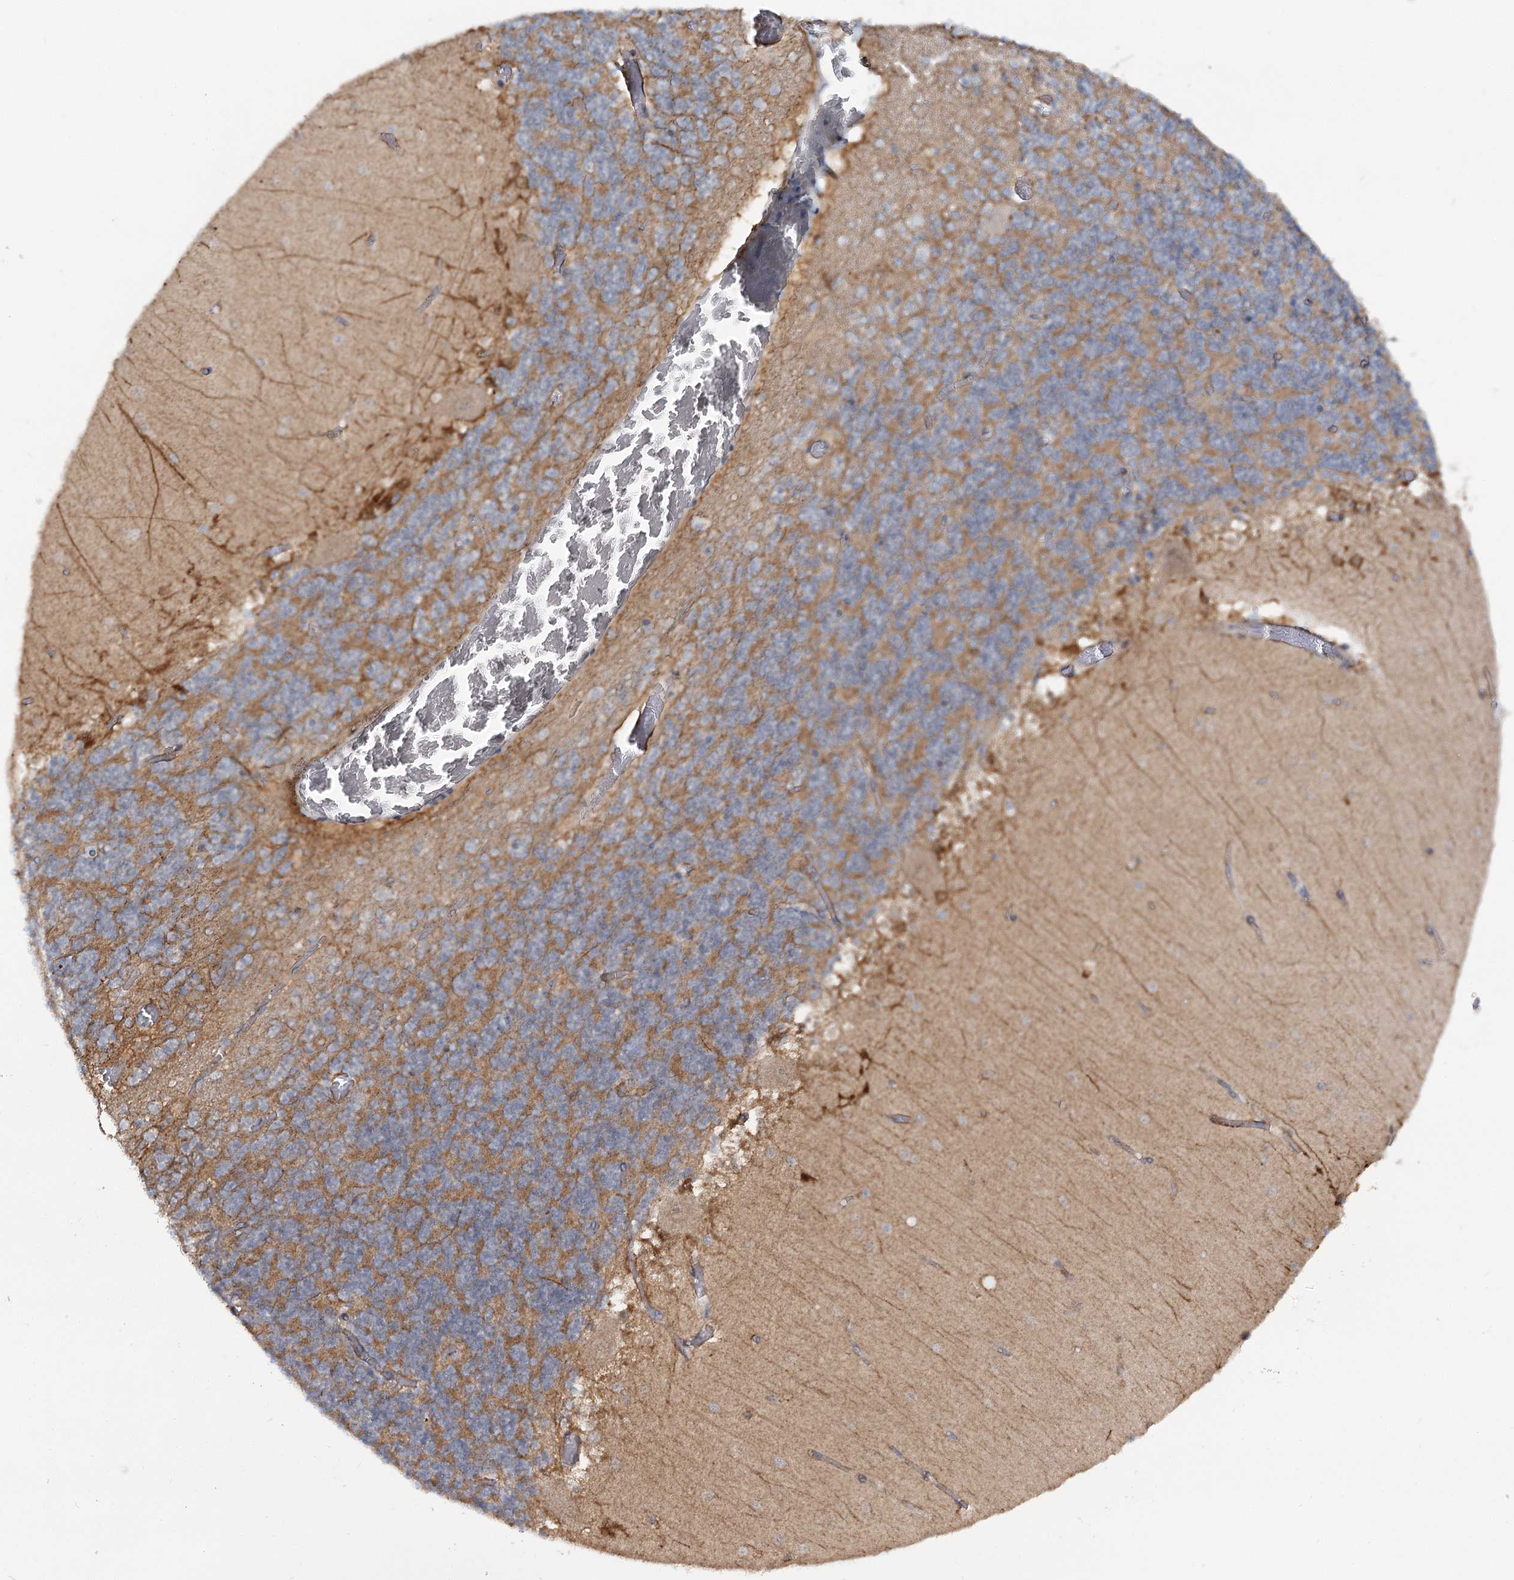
{"staining": {"intensity": "moderate", "quantity": "25%-75%", "location": "cytoplasmic/membranous"}, "tissue": "cerebellum", "cell_type": "Cells in granular layer", "image_type": "normal", "snomed": [{"axis": "morphology", "description": "Normal tissue, NOS"}, {"axis": "topography", "description": "Cerebellum"}], "caption": "Immunohistochemistry staining of normal cerebellum, which demonstrates medium levels of moderate cytoplasmic/membranous positivity in approximately 25%-75% of cells in granular layer indicating moderate cytoplasmic/membranous protein positivity. The staining was performed using DAB (3,3'-diaminobenzidine) (brown) for protein detection and nuclei were counterstained in hematoxylin (blue).", "gene": "TBC1D9B", "patient": {"sex": "female", "age": 28}}